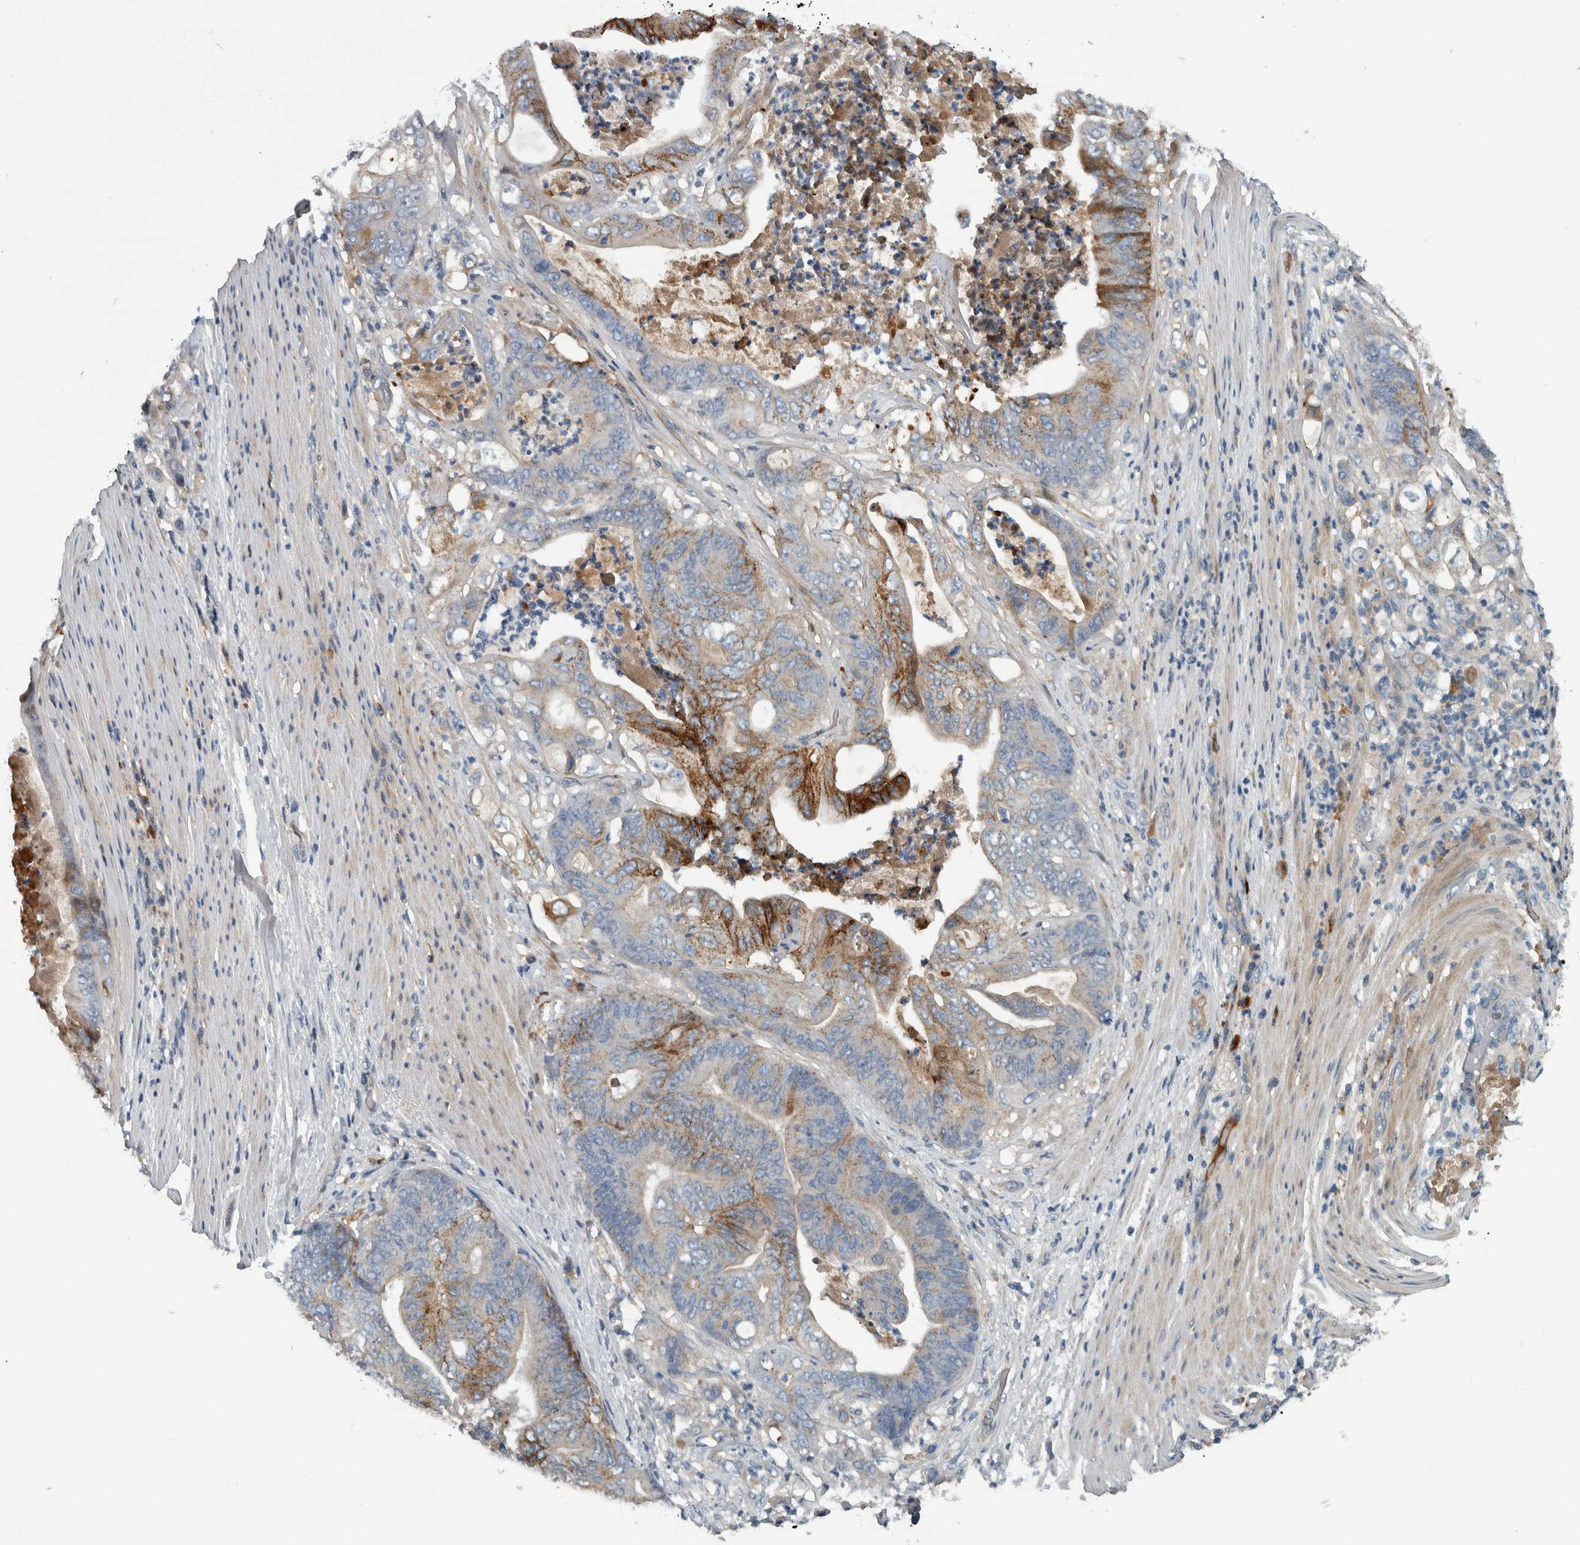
{"staining": {"intensity": "strong", "quantity": "<25%", "location": "cytoplasmic/membranous"}, "tissue": "stomach cancer", "cell_type": "Tumor cells", "image_type": "cancer", "snomed": [{"axis": "morphology", "description": "Adenocarcinoma, NOS"}, {"axis": "topography", "description": "Stomach"}], "caption": "Strong cytoplasmic/membranous staining is appreciated in about <25% of tumor cells in stomach adenocarcinoma.", "gene": "SERPINC1", "patient": {"sex": "female", "age": 73}}